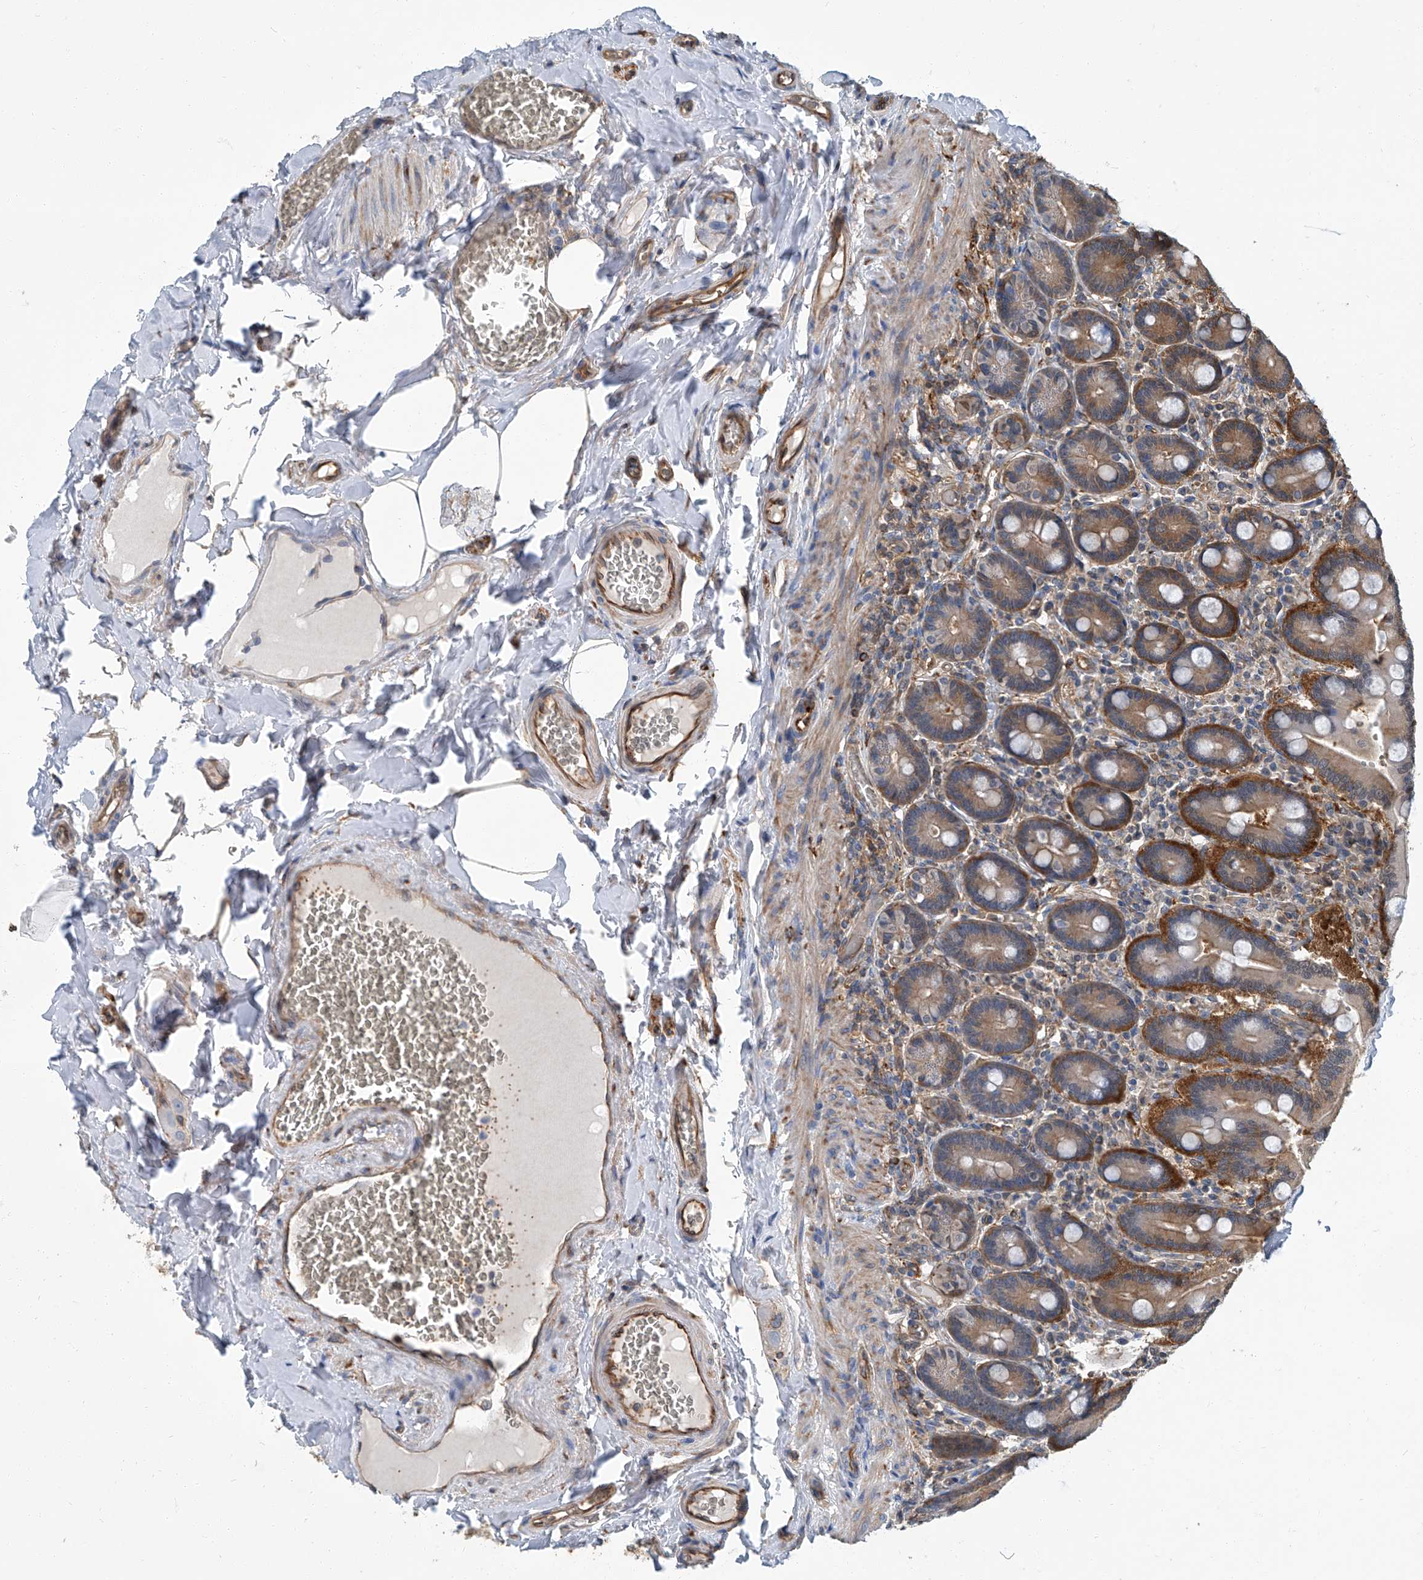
{"staining": {"intensity": "strong", "quantity": "25%-75%", "location": "cytoplasmic/membranous"}, "tissue": "duodenum", "cell_type": "Glandular cells", "image_type": "normal", "snomed": [{"axis": "morphology", "description": "Normal tissue, NOS"}, {"axis": "topography", "description": "Duodenum"}], "caption": "Immunohistochemical staining of benign duodenum exhibits 25%-75% levels of strong cytoplasmic/membranous protein positivity in approximately 25%-75% of glandular cells. (brown staining indicates protein expression, while blue staining denotes nuclei).", "gene": "PSMB10", "patient": {"sex": "female", "age": 62}}